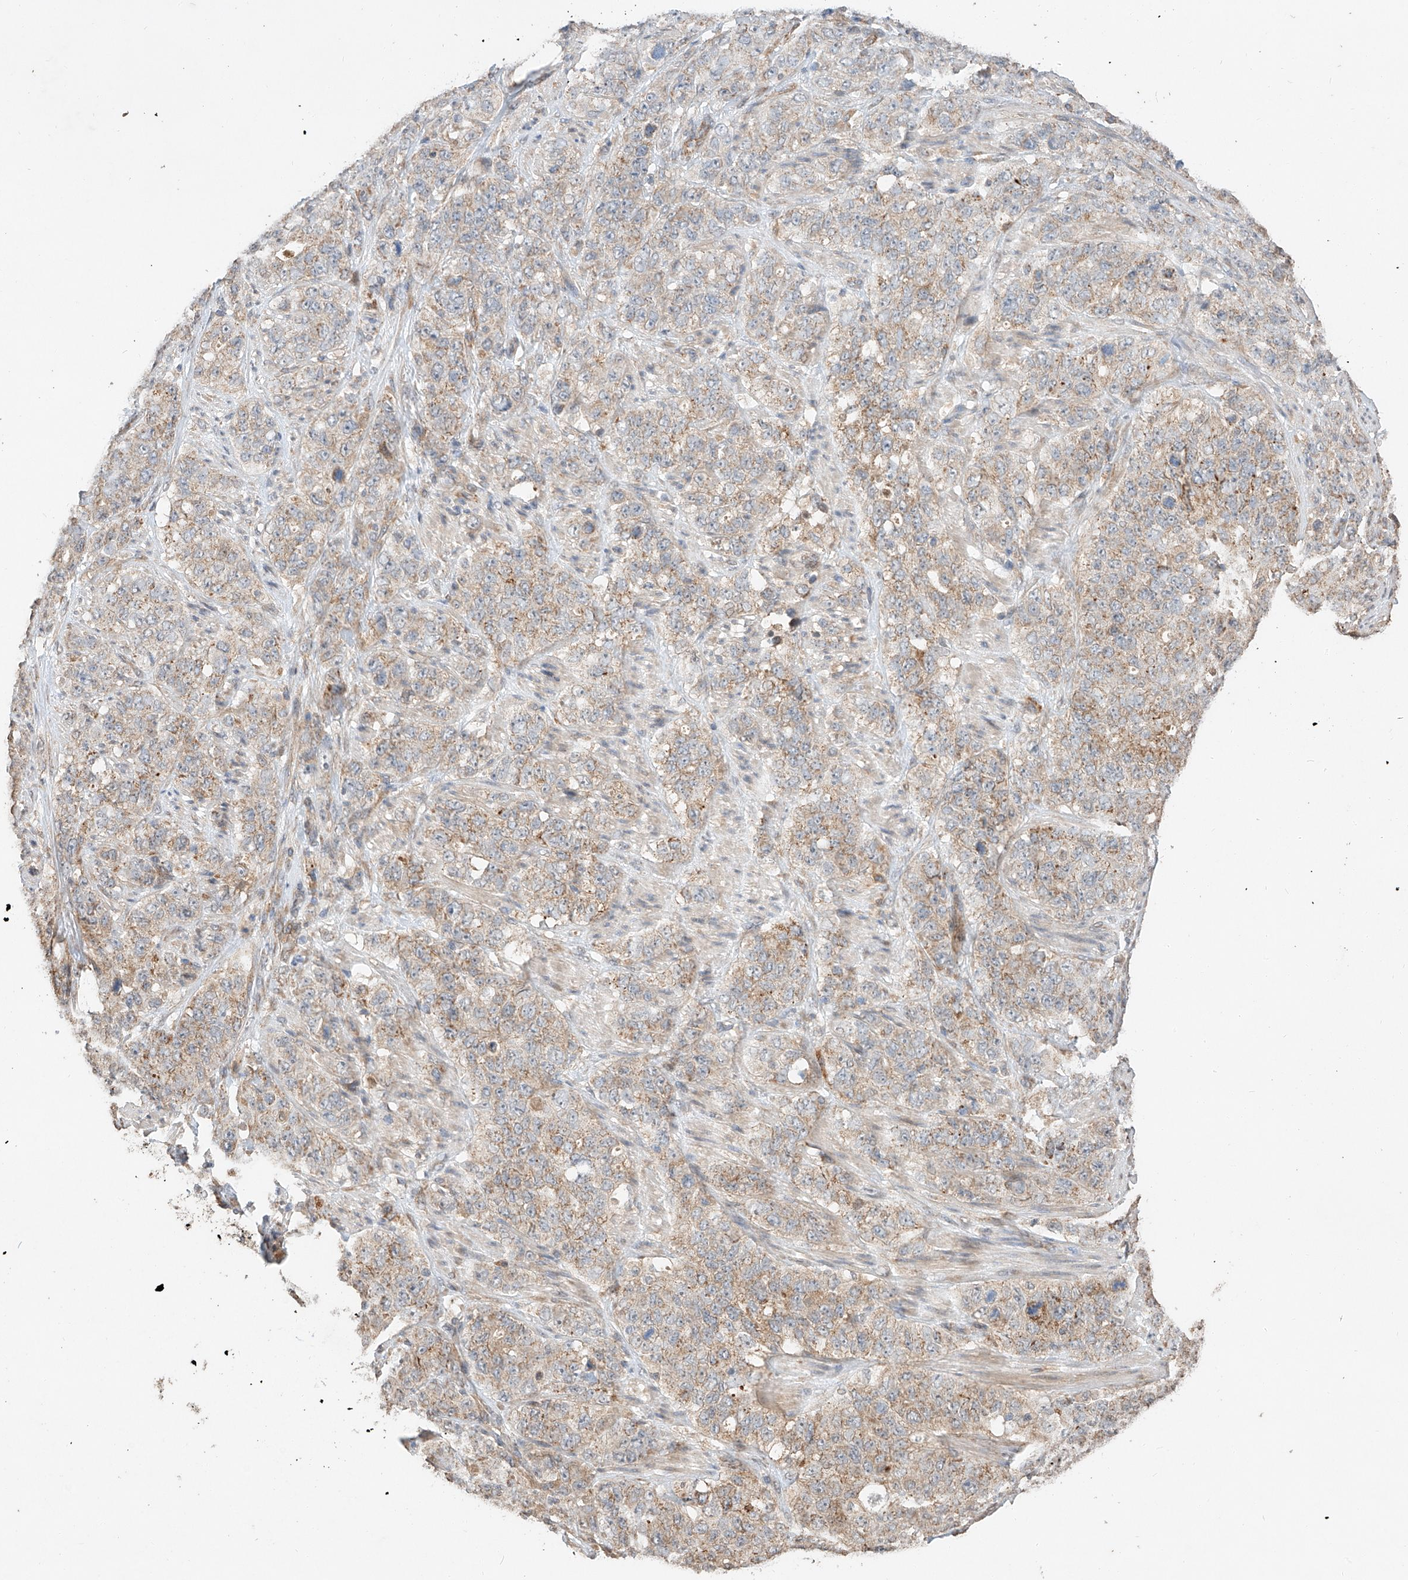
{"staining": {"intensity": "weak", "quantity": "25%-75%", "location": "cytoplasmic/membranous"}, "tissue": "stomach cancer", "cell_type": "Tumor cells", "image_type": "cancer", "snomed": [{"axis": "morphology", "description": "Adenocarcinoma, NOS"}, {"axis": "topography", "description": "Stomach"}], "caption": "Human stomach cancer (adenocarcinoma) stained with a brown dye demonstrates weak cytoplasmic/membranous positive staining in approximately 25%-75% of tumor cells.", "gene": "SUSD6", "patient": {"sex": "male", "age": 48}}